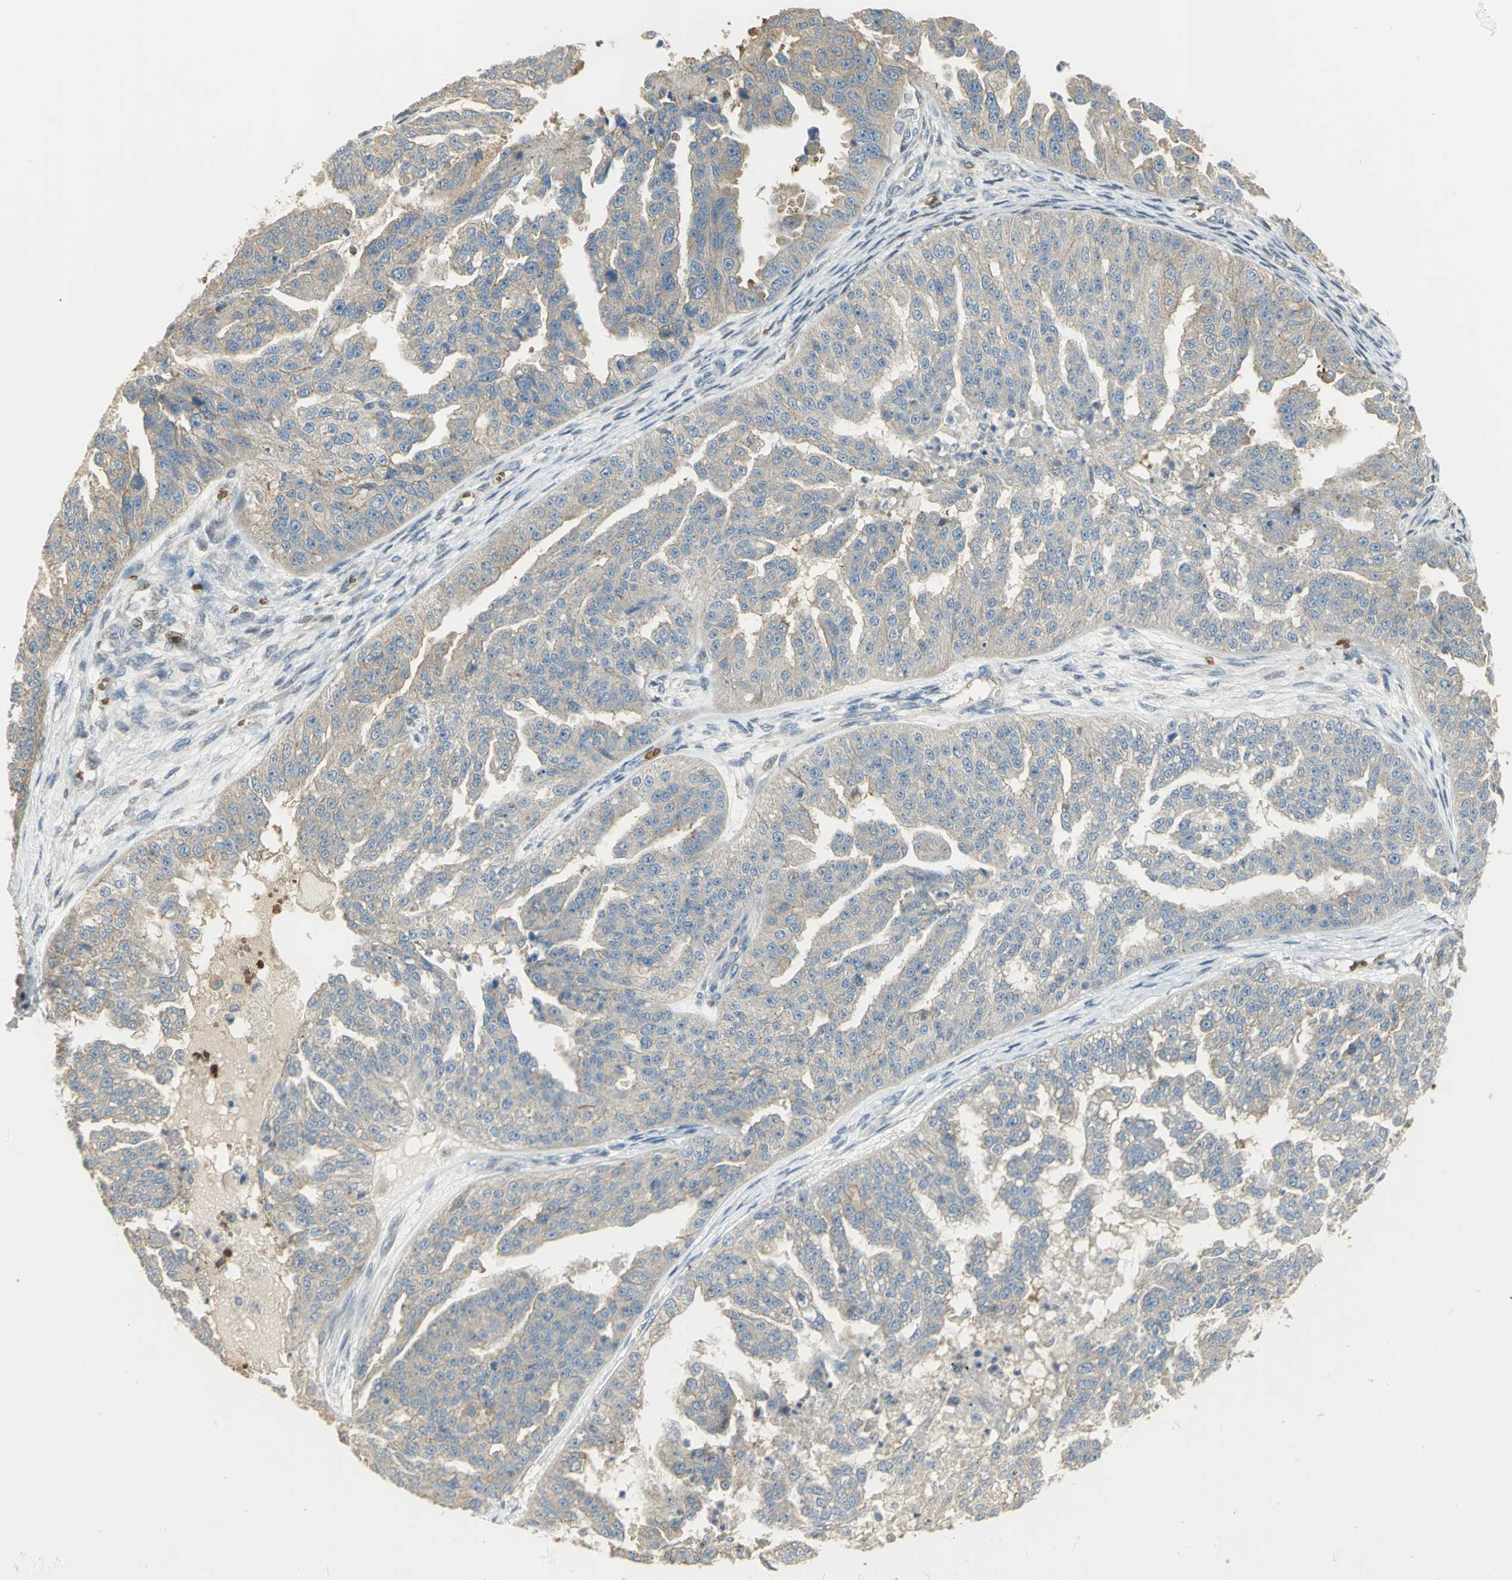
{"staining": {"intensity": "negative", "quantity": "none", "location": "none"}, "tissue": "ovarian cancer", "cell_type": "Tumor cells", "image_type": "cancer", "snomed": [{"axis": "morphology", "description": "Cystadenocarcinoma, serous, NOS"}, {"axis": "topography", "description": "Ovary"}], "caption": "The histopathology image exhibits no significant expression in tumor cells of ovarian serous cystadenocarcinoma. (DAB immunohistochemistry (IHC), high magnification).", "gene": "ANK1", "patient": {"sex": "female", "age": 58}}